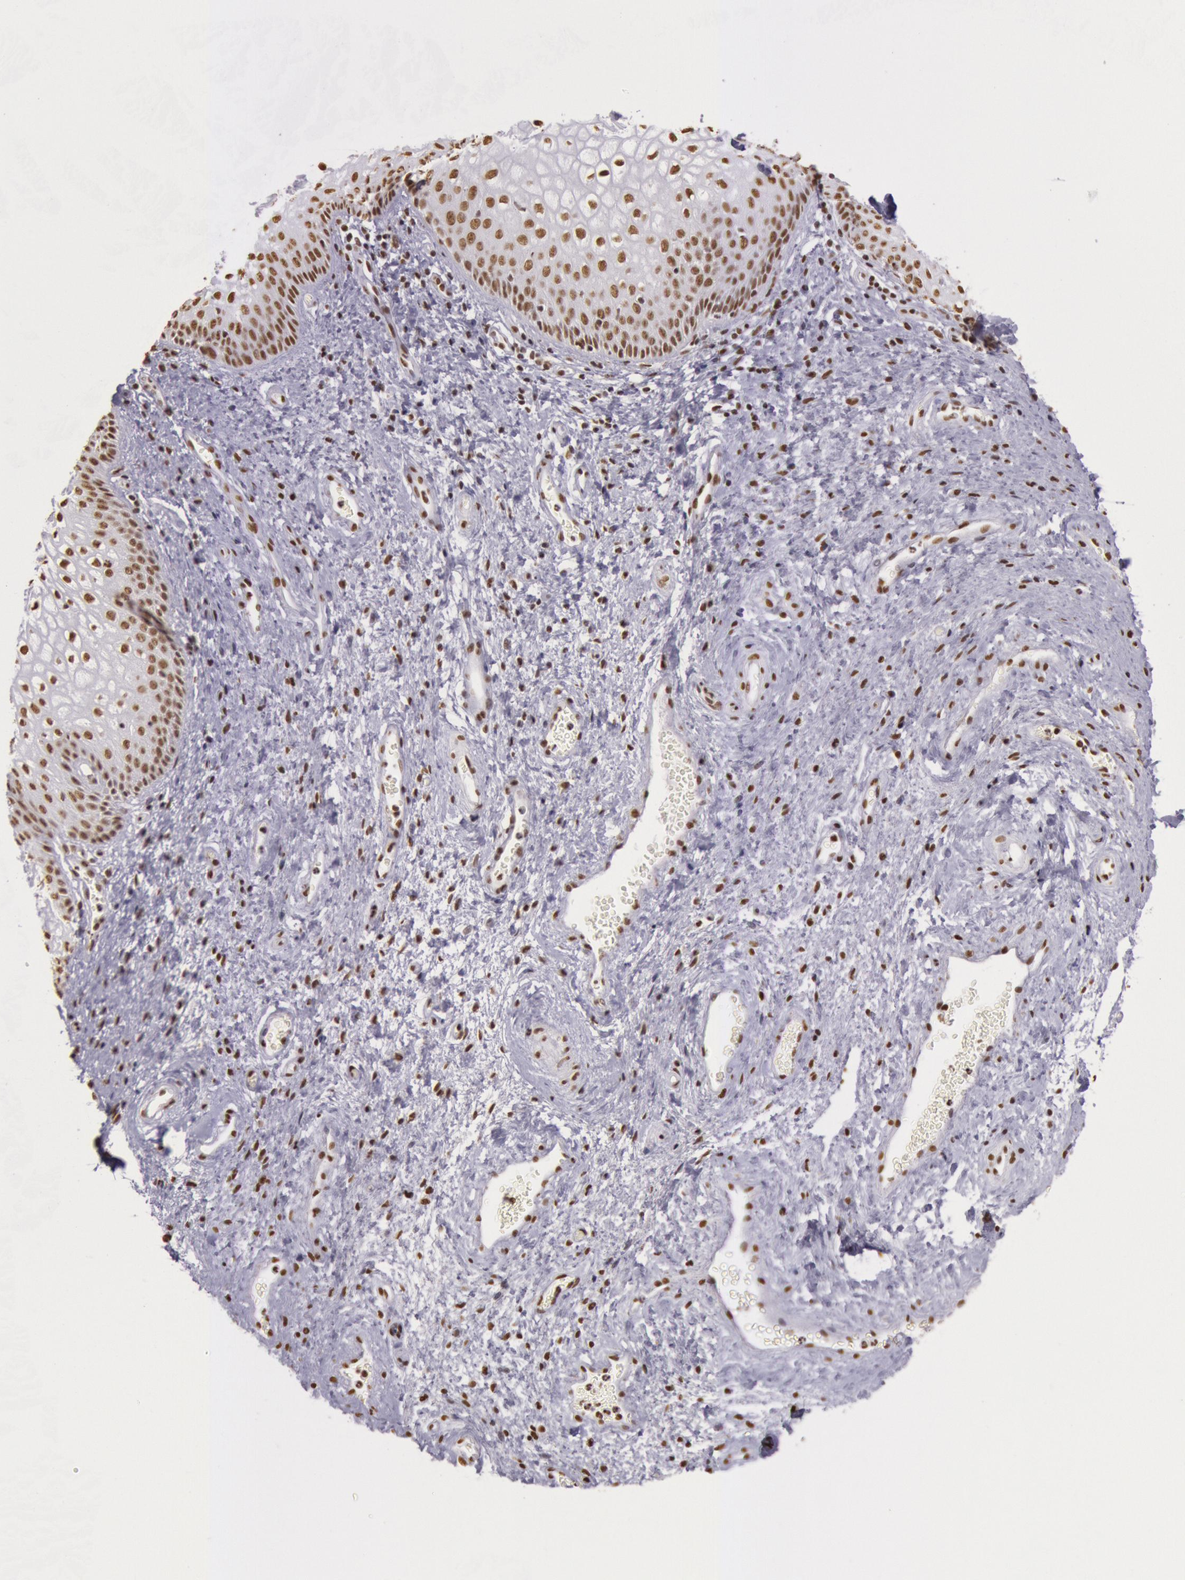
{"staining": {"intensity": "moderate", "quantity": ">75%", "location": "nuclear"}, "tissue": "vagina", "cell_type": "Squamous epithelial cells", "image_type": "normal", "snomed": [{"axis": "morphology", "description": "Normal tissue, NOS"}, {"axis": "topography", "description": "Vagina"}], "caption": "IHC (DAB) staining of benign human vagina shows moderate nuclear protein staining in about >75% of squamous epithelial cells.", "gene": "HNRNPH1", "patient": {"sex": "female", "age": 34}}